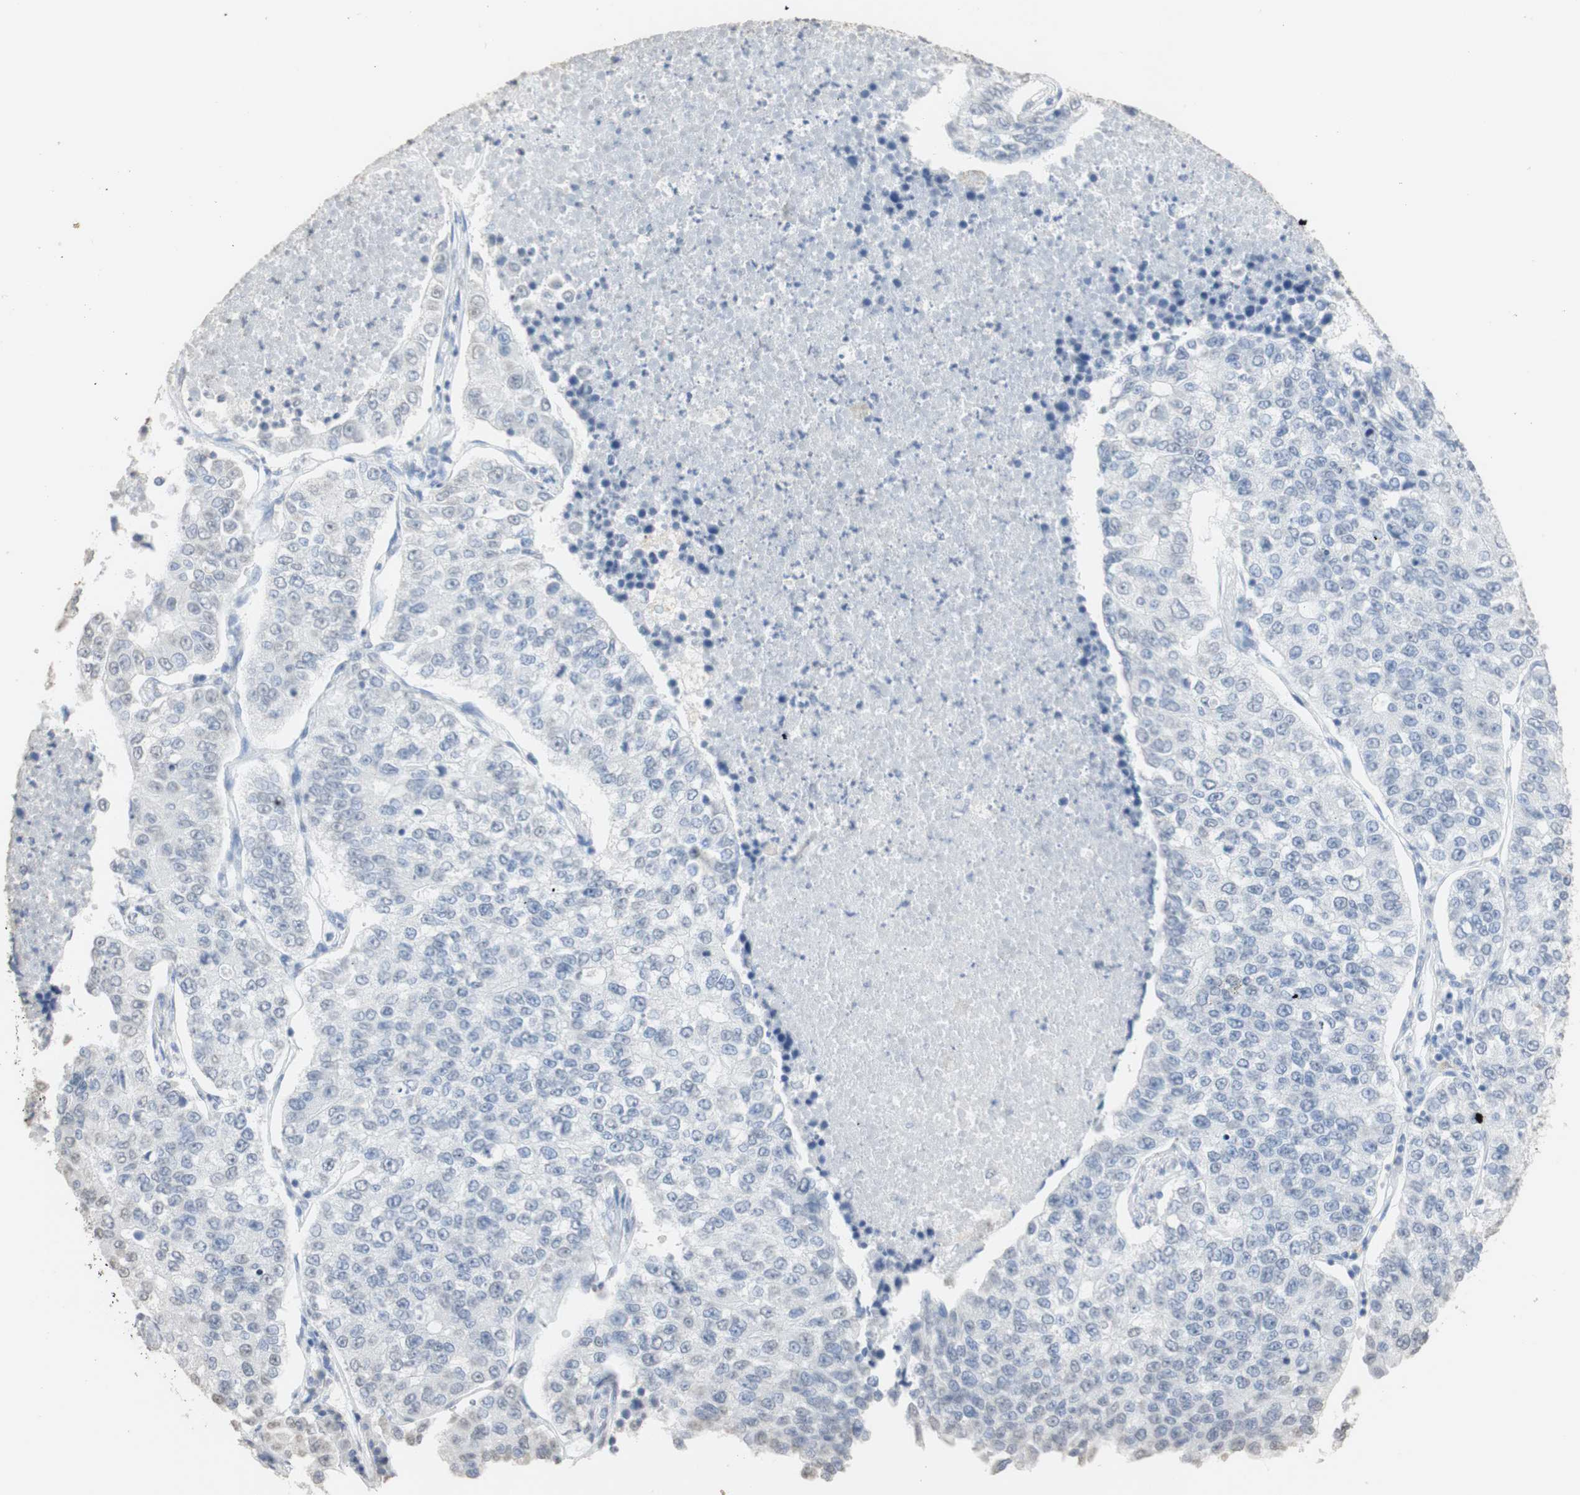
{"staining": {"intensity": "negative", "quantity": "none", "location": "none"}, "tissue": "lung cancer", "cell_type": "Tumor cells", "image_type": "cancer", "snomed": [{"axis": "morphology", "description": "Adenocarcinoma, NOS"}, {"axis": "topography", "description": "Lung"}], "caption": "The image exhibits no significant expression in tumor cells of lung adenocarcinoma. (DAB (3,3'-diaminobenzidine) immunohistochemistry visualized using brightfield microscopy, high magnification).", "gene": "L1CAM", "patient": {"sex": "male", "age": 49}}